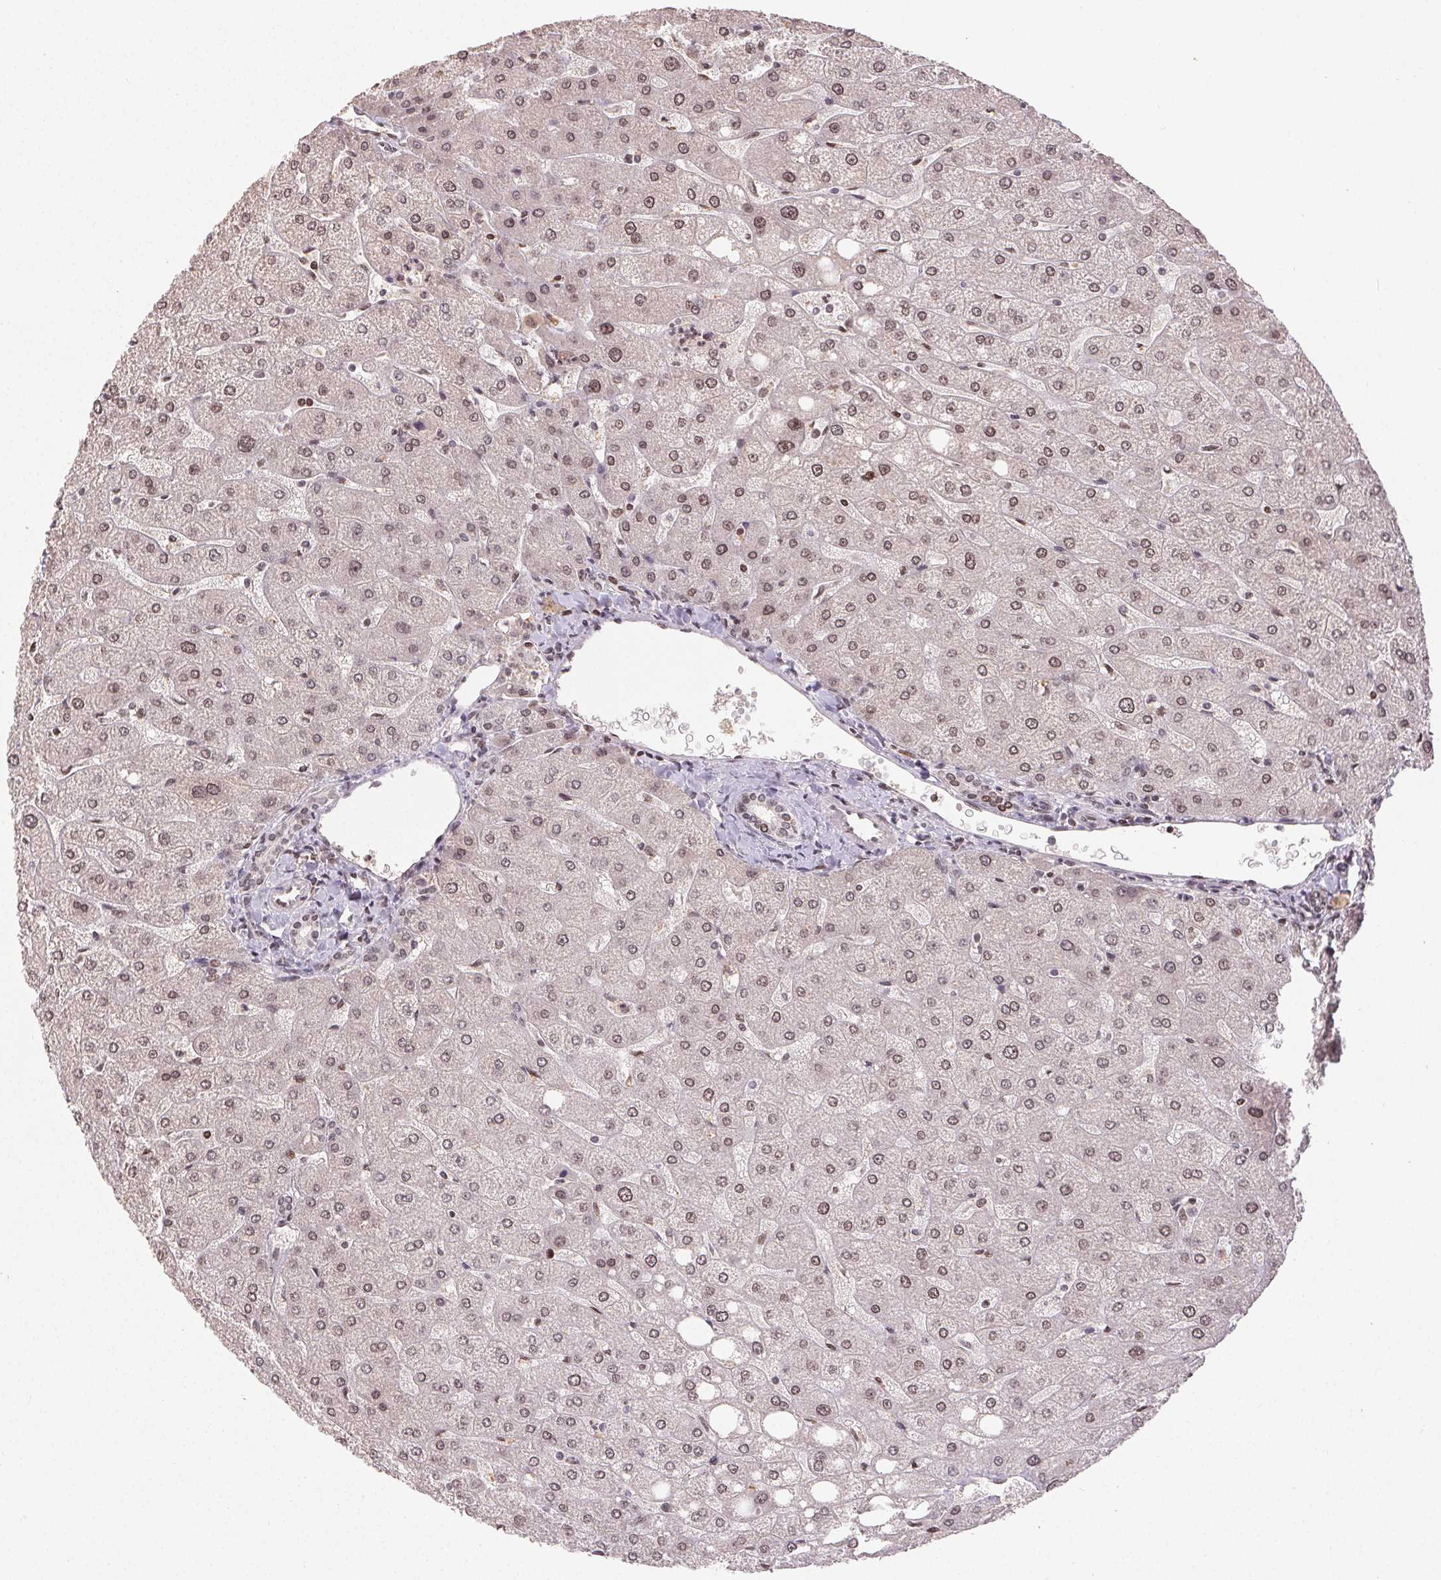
{"staining": {"intensity": "weak", "quantity": ">75%", "location": "nuclear"}, "tissue": "liver", "cell_type": "Cholangiocytes", "image_type": "normal", "snomed": [{"axis": "morphology", "description": "Normal tissue, NOS"}, {"axis": "topography", "description": "Liver"}], "caption": "Protein expression analysis of unremarkable liver demonstrates weak nuclear expression in approximately >75% of cholangiocytes.", "gene": "MAPKAPK2", "patient": {"sex": "male", "age": 67}}